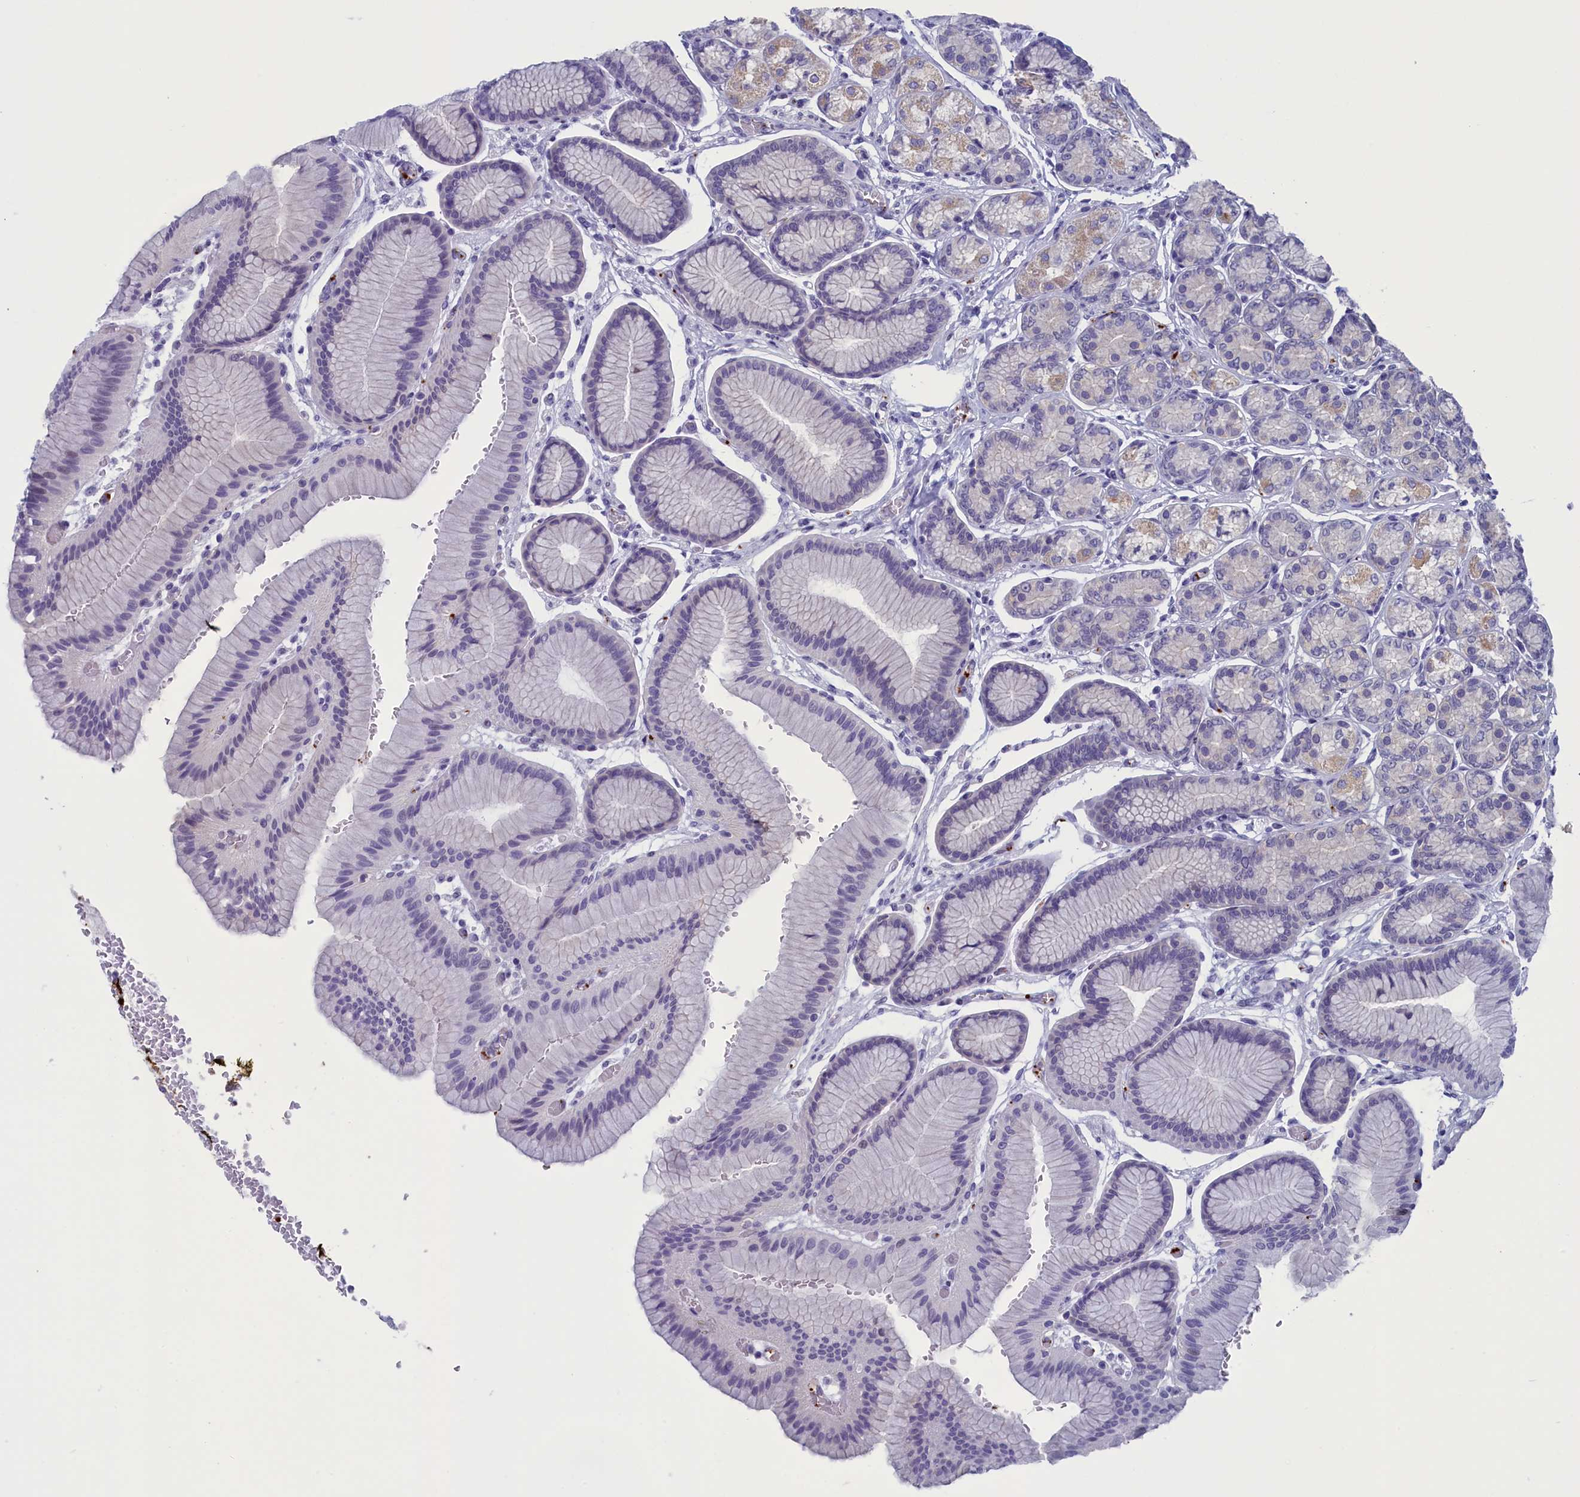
{"staining": {"intensity": "moderate", "quantity": "<25%", "location": "cytoplasmic/membranous"}, "tissue": "stomach", "cell_type": "Glandular cells", "image_type": "normal", "snomed": [{"axis": "morphology", "description": "Normal tissue, NOS"}, {"axis": "morphology", "description": "Adenocarcinoma, NOS"}, {"axis": "morphology", "description": "Adenocarcinoma, High grade"}, {"axis": "topography", "description": "Stomach, upper"}, {"axis": "topography", "description": "Stomach"}], "caption": "Glandular cells reveal low levels of moderate cytoplasmic/membranous staining in about <25% of cells in unremarkable stomach. (brown staining indicates protein expression, while blue staining denotes nuclei).", "gene": "AIFM2", "patient": {"sex": "female", "age": 65}}